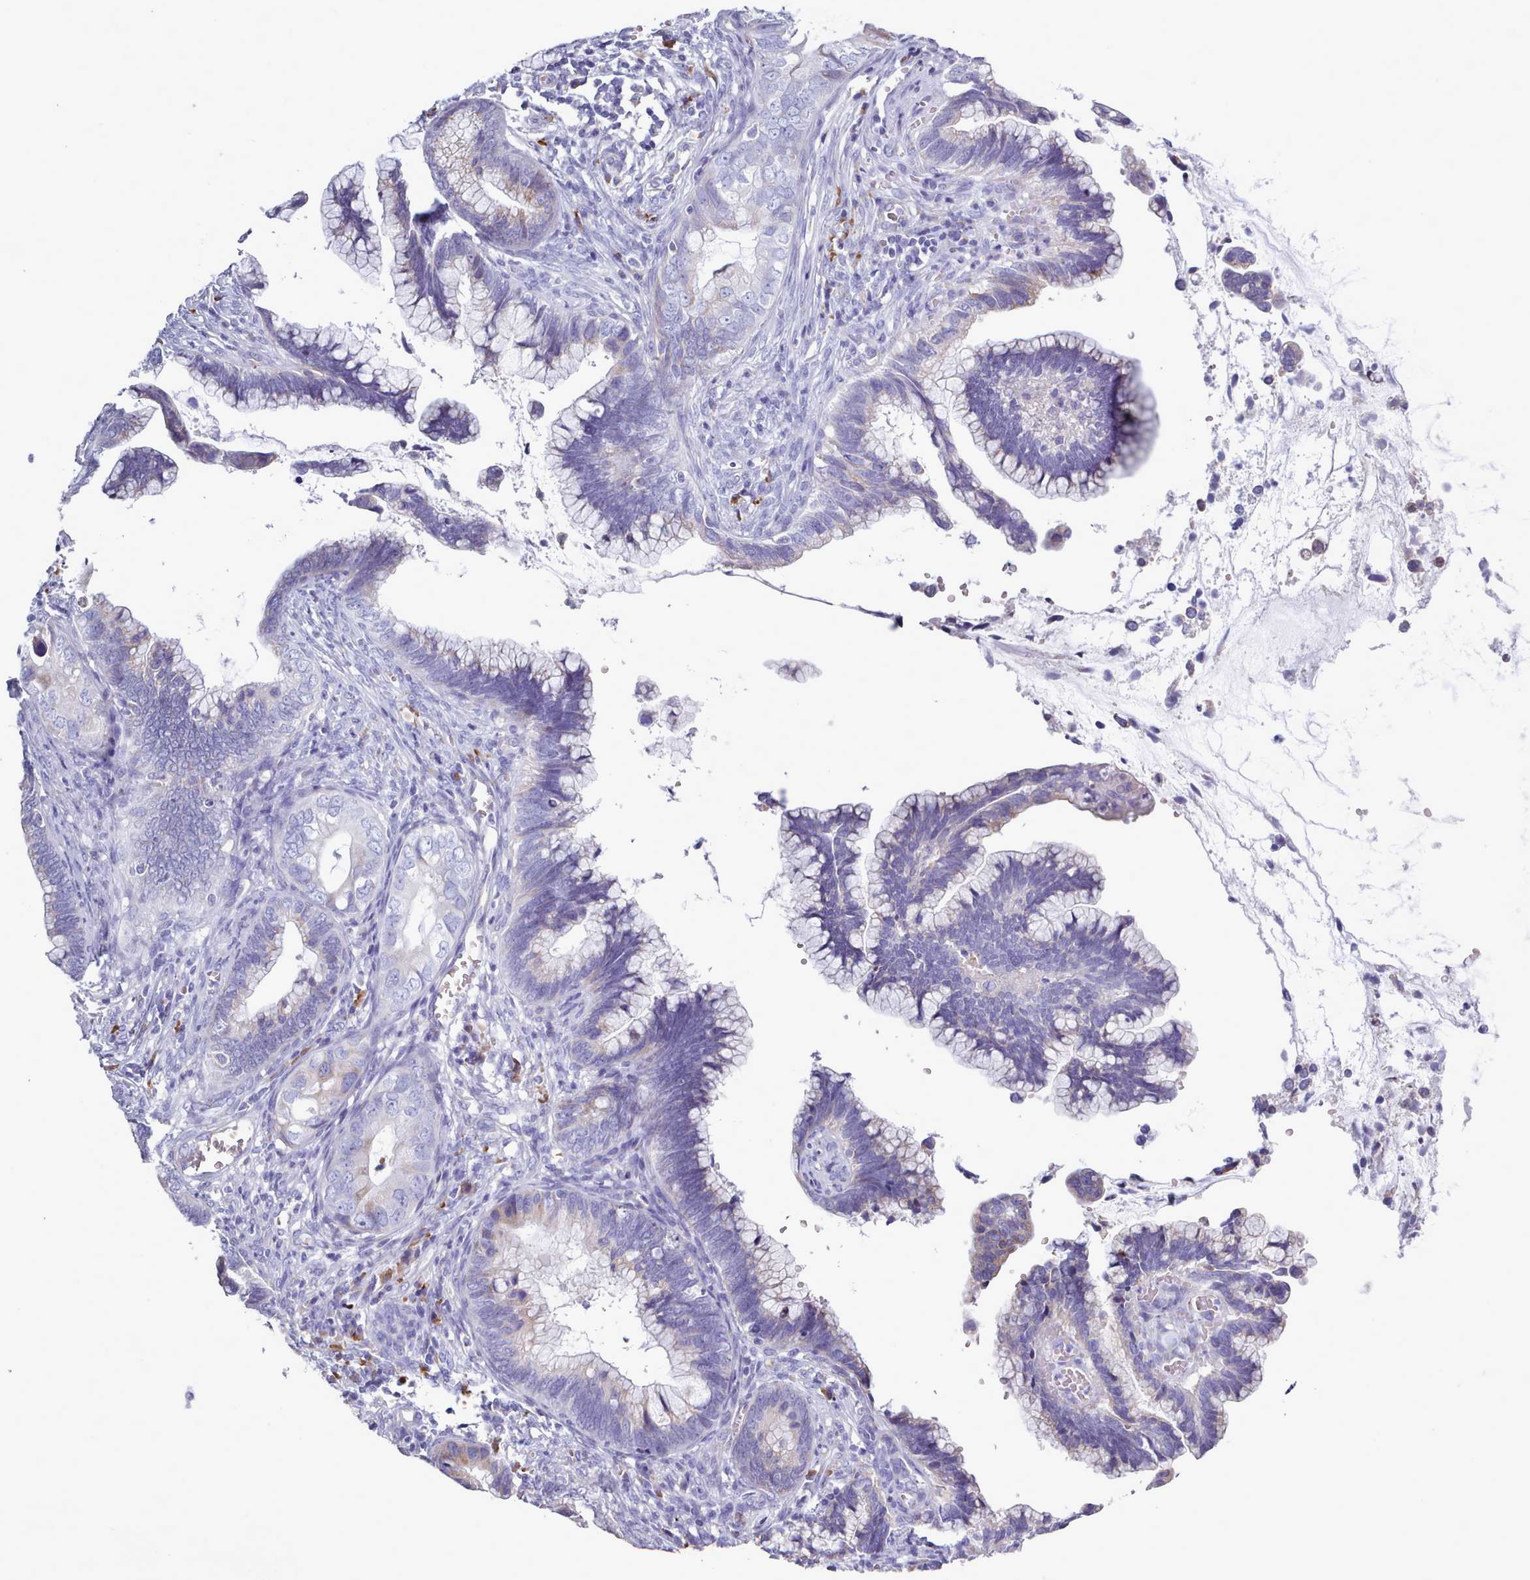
{"staining": {"intensity": "negative", "quantity": "none", "location": "none"}, "tissue": "cervical cancer", "cell_type": "Tumor cells", "image_type": "cancer", "snomed": [{"axis": "morphology", "description": "Adenocarcinoma, NOS"}, {"axis": "topography", "description": "Cervix"}], "caption": "A high-resolution image shows immunohistochemistry (IHC) staining of cervical cancer, which displays no significant positivity in tumor cells.", "gene": "XKR8", "patient": {"sex": "female", "age": 44}}